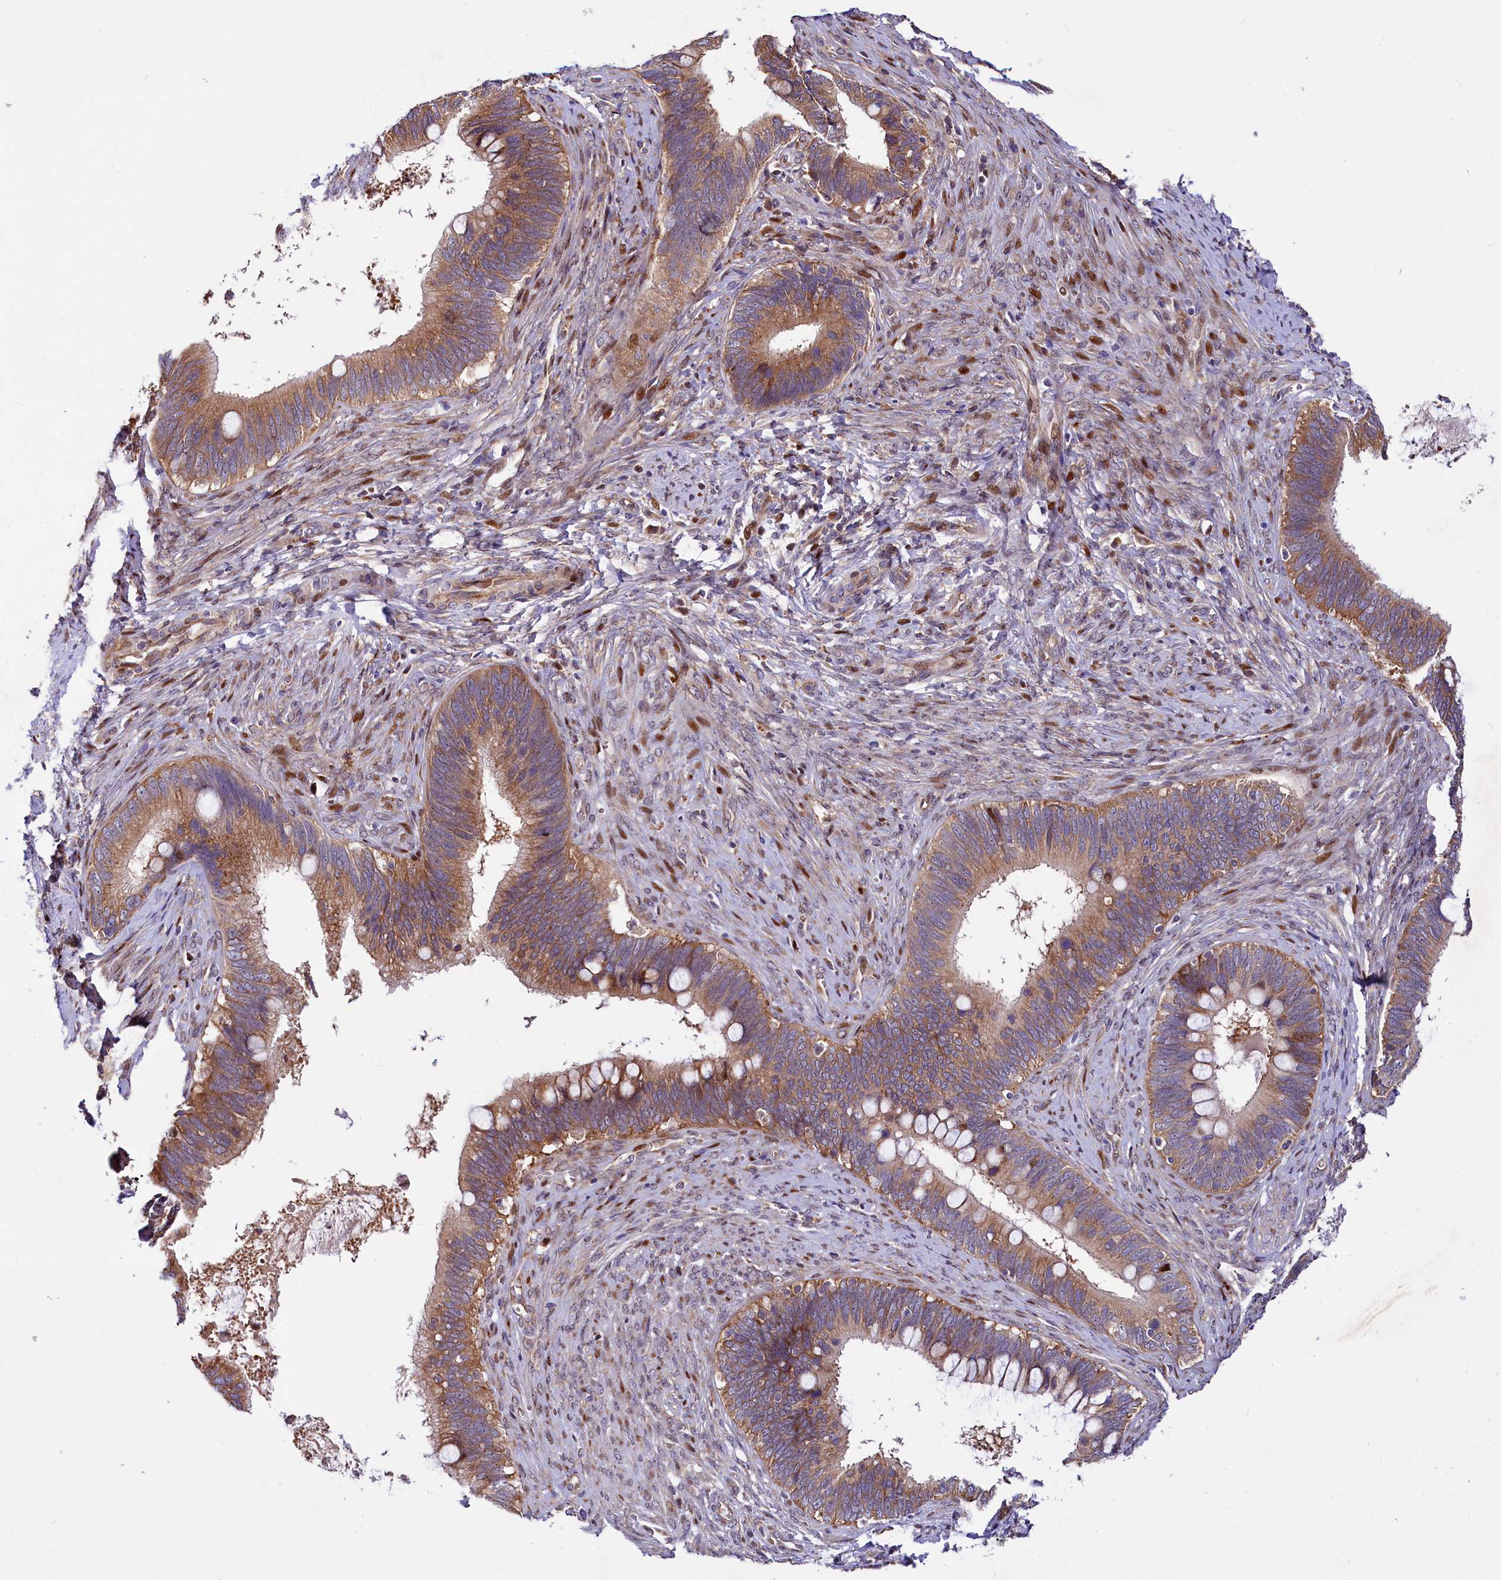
{"staining": {"intensity": "moderate", "quantity": ">75%", "location": "cytoplasmic/membranous"}, "tissue": "cervical cancer", "cell_type": "Tumor cells", "image_type": "cancer", "snomed": [{"axis": "morphology", "description": "Adenocarcinoma, NOS"}, {"axis": "topography", "description": "Cervix"}], "caption": "Immunohistochemistry of cervical cancer reveals medium levels of moderate cytoplasmic/membranous positivity in approximately >75% of tumor cells.", "gene": "PDZRN3", "patient": {"sex": "female", "age": 42}}